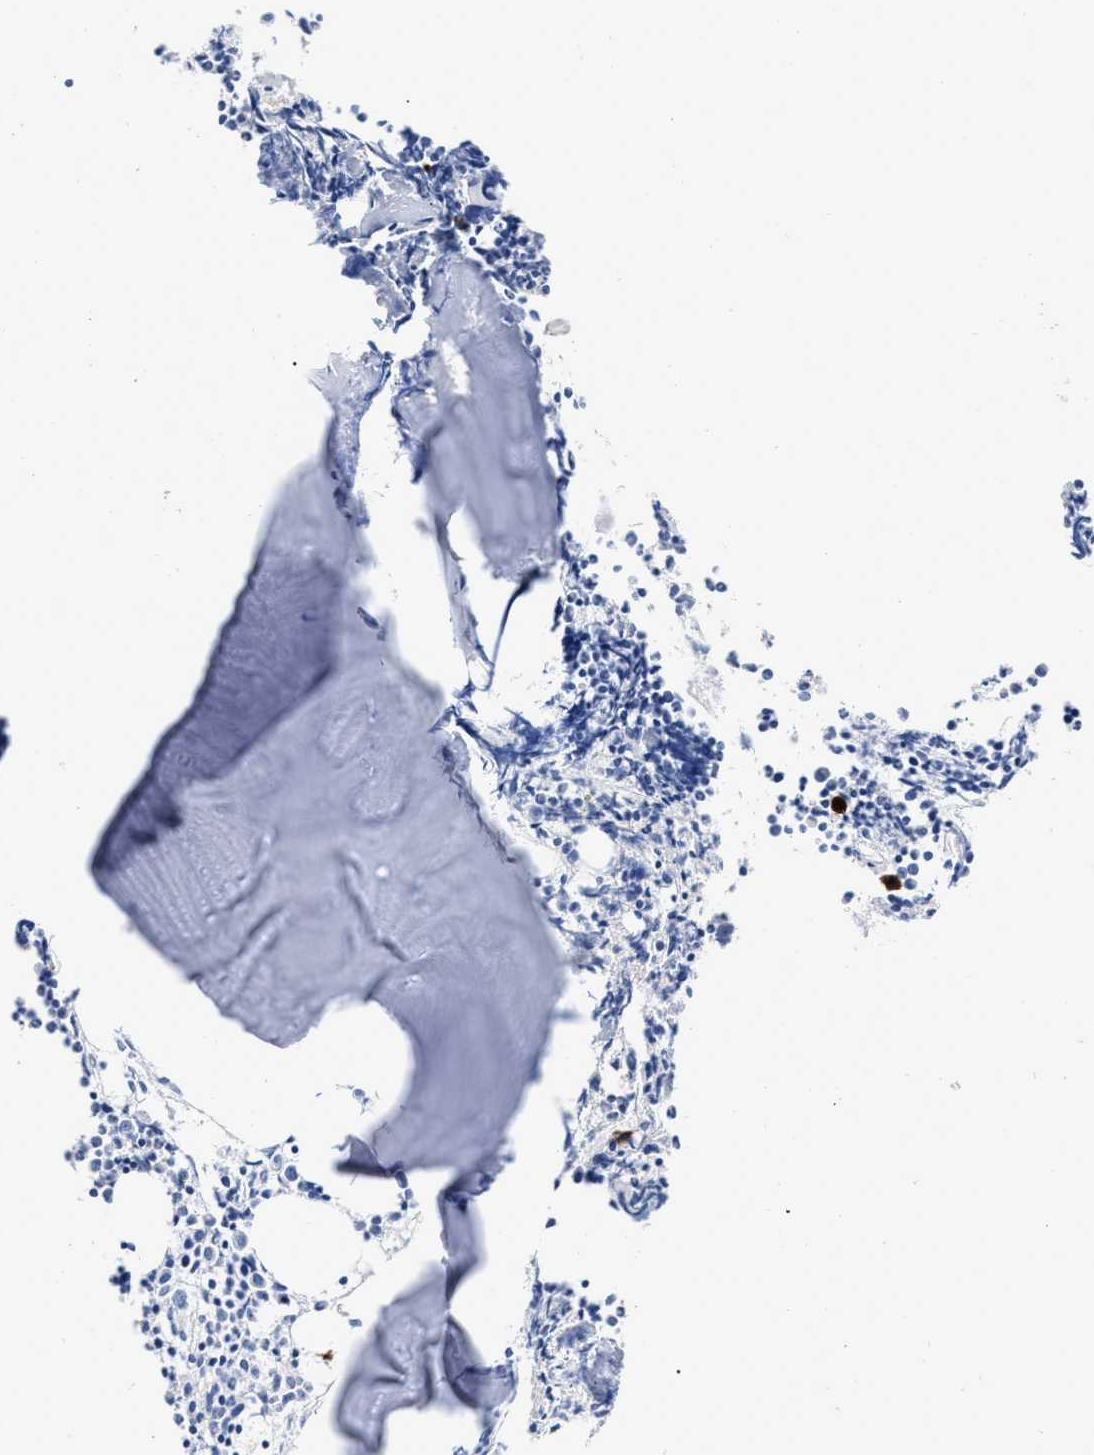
{"staining": {"intensity": "moderate", "quantity": "<25%", "location": "cytoplasmic/membranous"}, "tissue": "bone marrow", "cell_type": "Hematopoietic cells", "image_type": "normal", "snomed": [{"axis": "morphology", "description": "Normal tissue, NOS"}, {"axis": "morphology", "description": "Inflammation, NOS"}, {"axis": "topography", "description": "Bone marrow"}], "caption": "IHC micrograph of normal human bone marrow stained for a protein (brown), which reveals low levels of moderate cytoplasmic/membranous staining in about <25% of hematopoietic cells.", "gene": "IGHV5", "patient": {"sex": "female", "age": 53}}